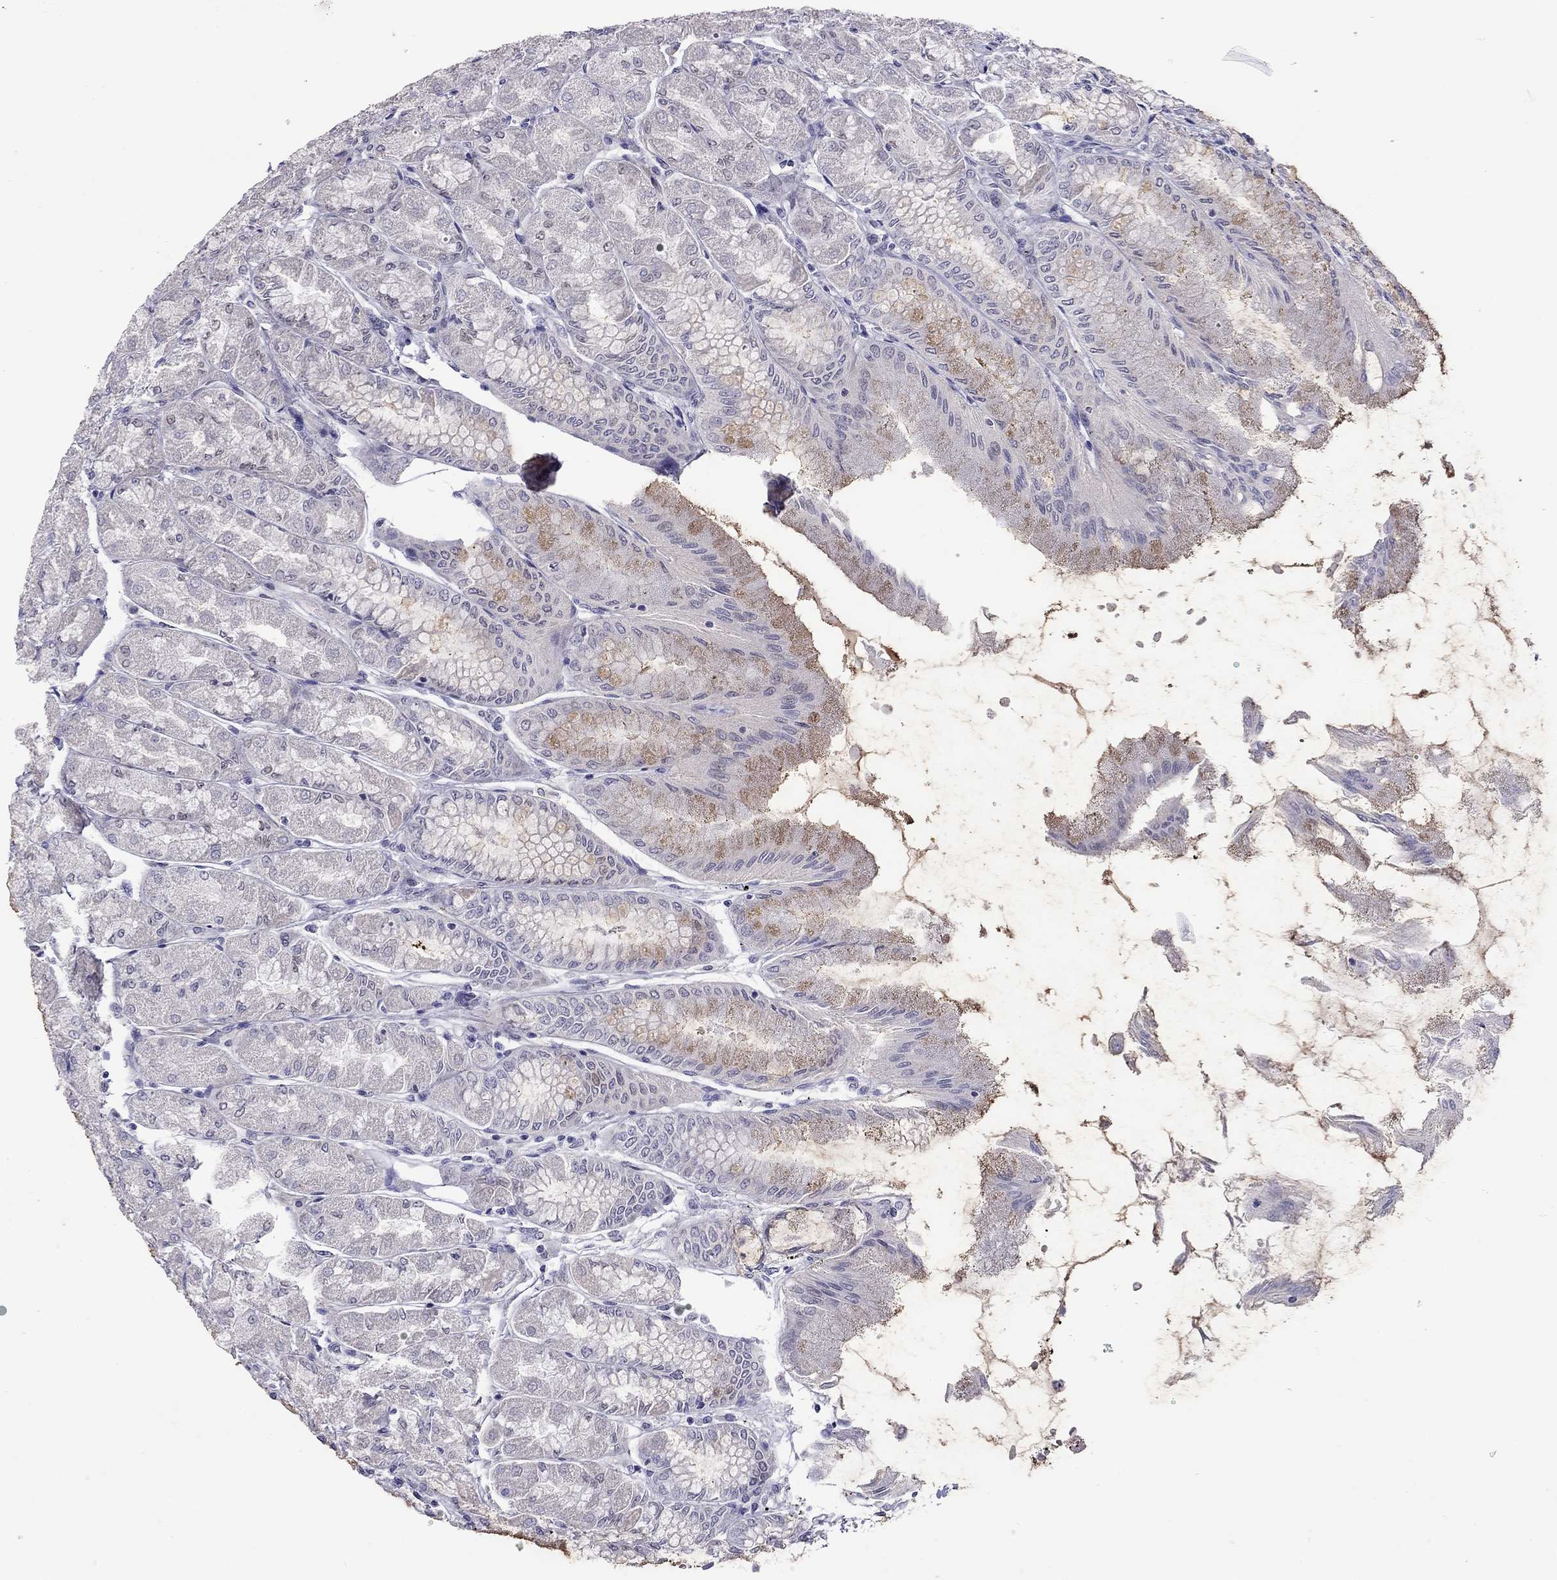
{"staining": {"intensity": "moderate", "quantity": "<25%", "location": "cytoplasmic/membranous"}, "tissue": "stomach", "cell_type": "Glandular cells", "image_type": "normal", "snomed": [{"axis": "morphology", "description": "Normal tissue, NOS"}, {"axis": "topography", "description": "Stomach, upper"}], "caption": "Immunohistochemistry histopathology image of normal stomach: human stomach stained using immunohistochemistry demonstrates low levels of moderate protein expression localized specifically in the cytoplasmic/membranous of glandular cells, appearing as a cytoplasmic/membranous brown color.", "gene": "ARMC12", "patient": {"sex": "male", "age": 60}}